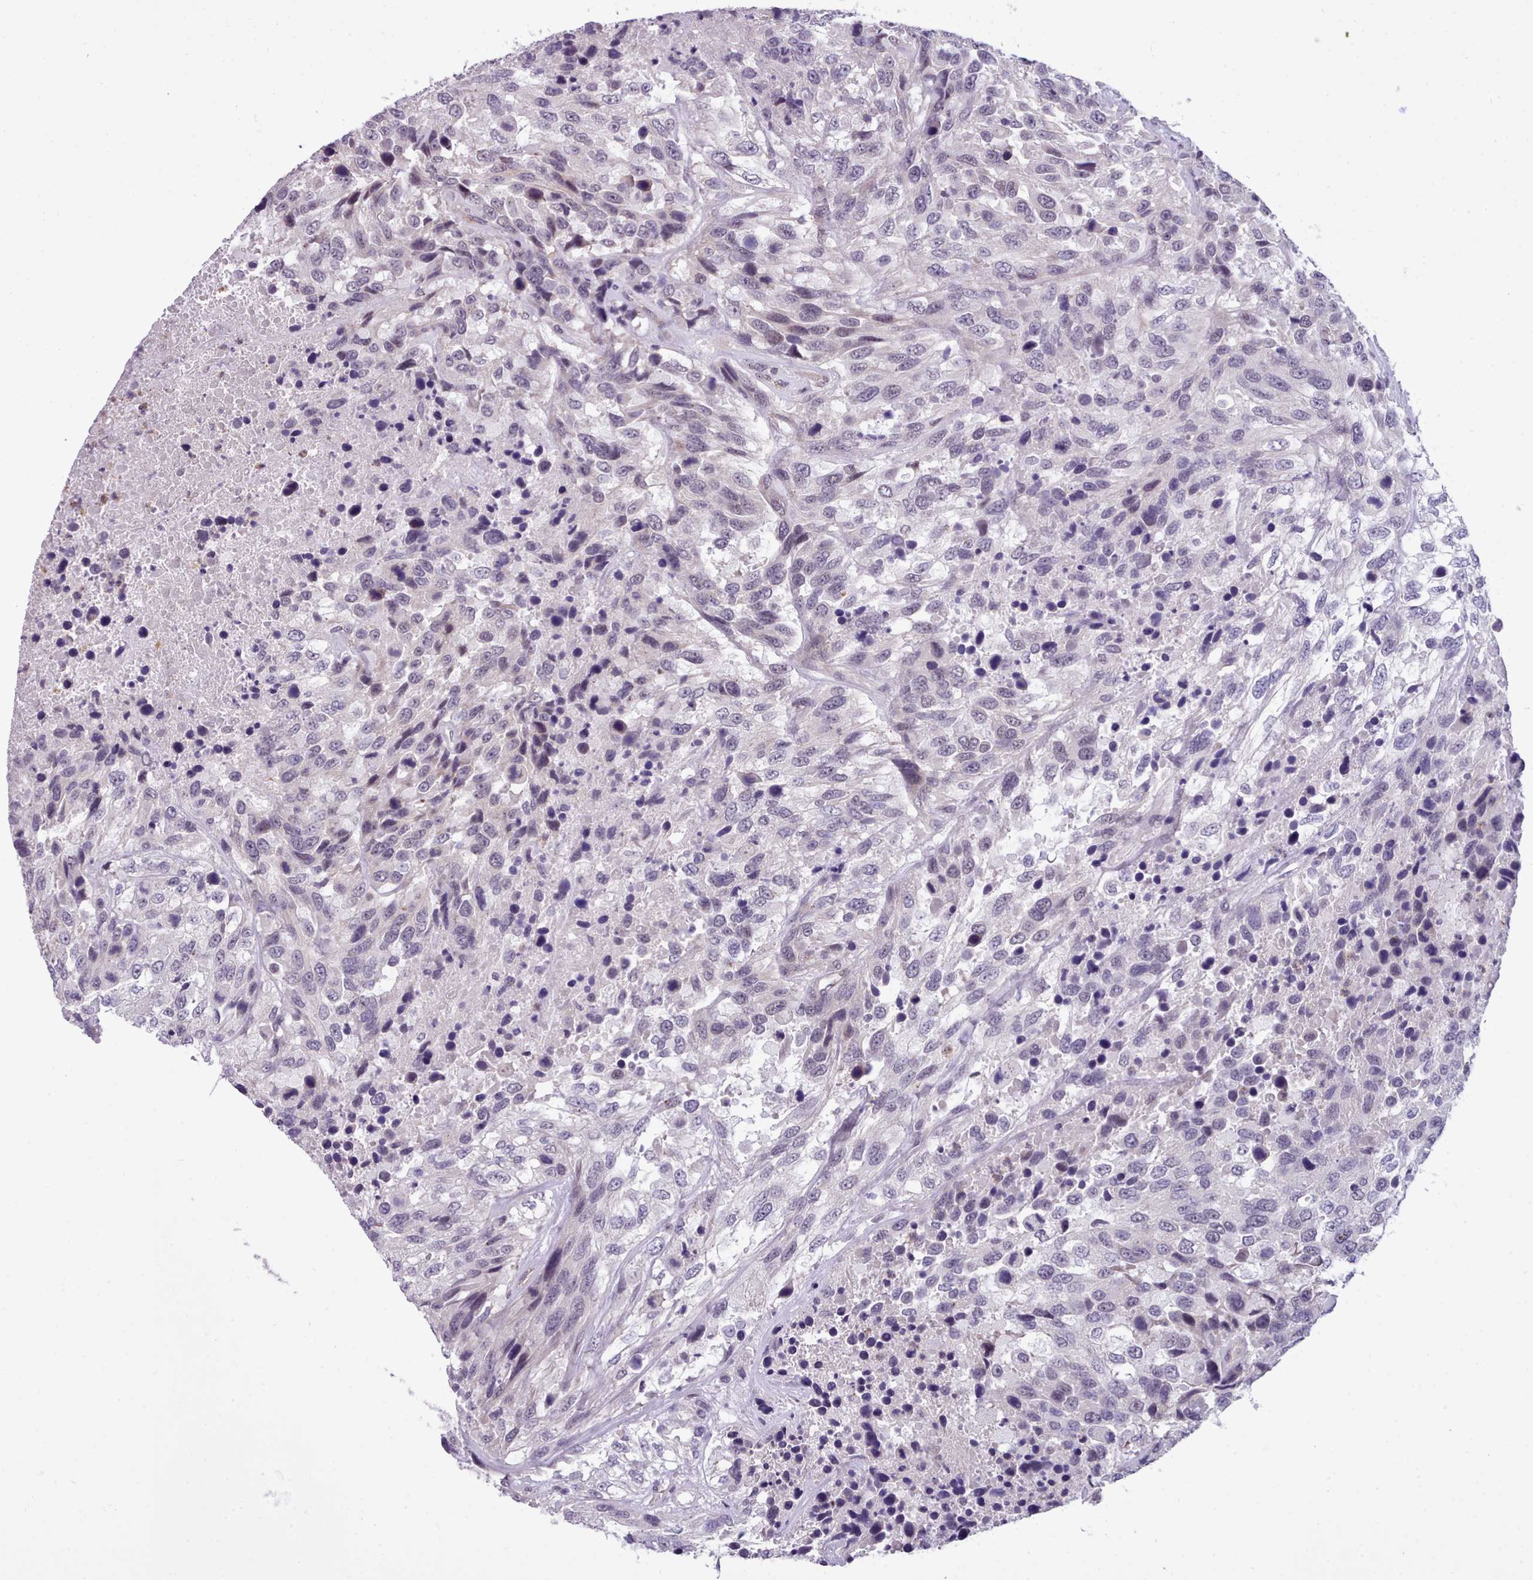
{"staining": {"intensity": "negative", "quantity": "none", "location": "none"}, "tissue": "urothelial cancer", "cell_type": "Tumor cells", "image_type": "cancer", "snomed": [{"axis": "morphology", "description": "Urothelial carcinoma, High grade"}, {"axis": "topography", "description": "Urinary bladder"}], "caption": "A histopathology image of human high-grade urothelial carcinoma is negative for staining in tumor cells.", "gene": "KCTD16", "patient": {"sex": "female", "age": 70}}